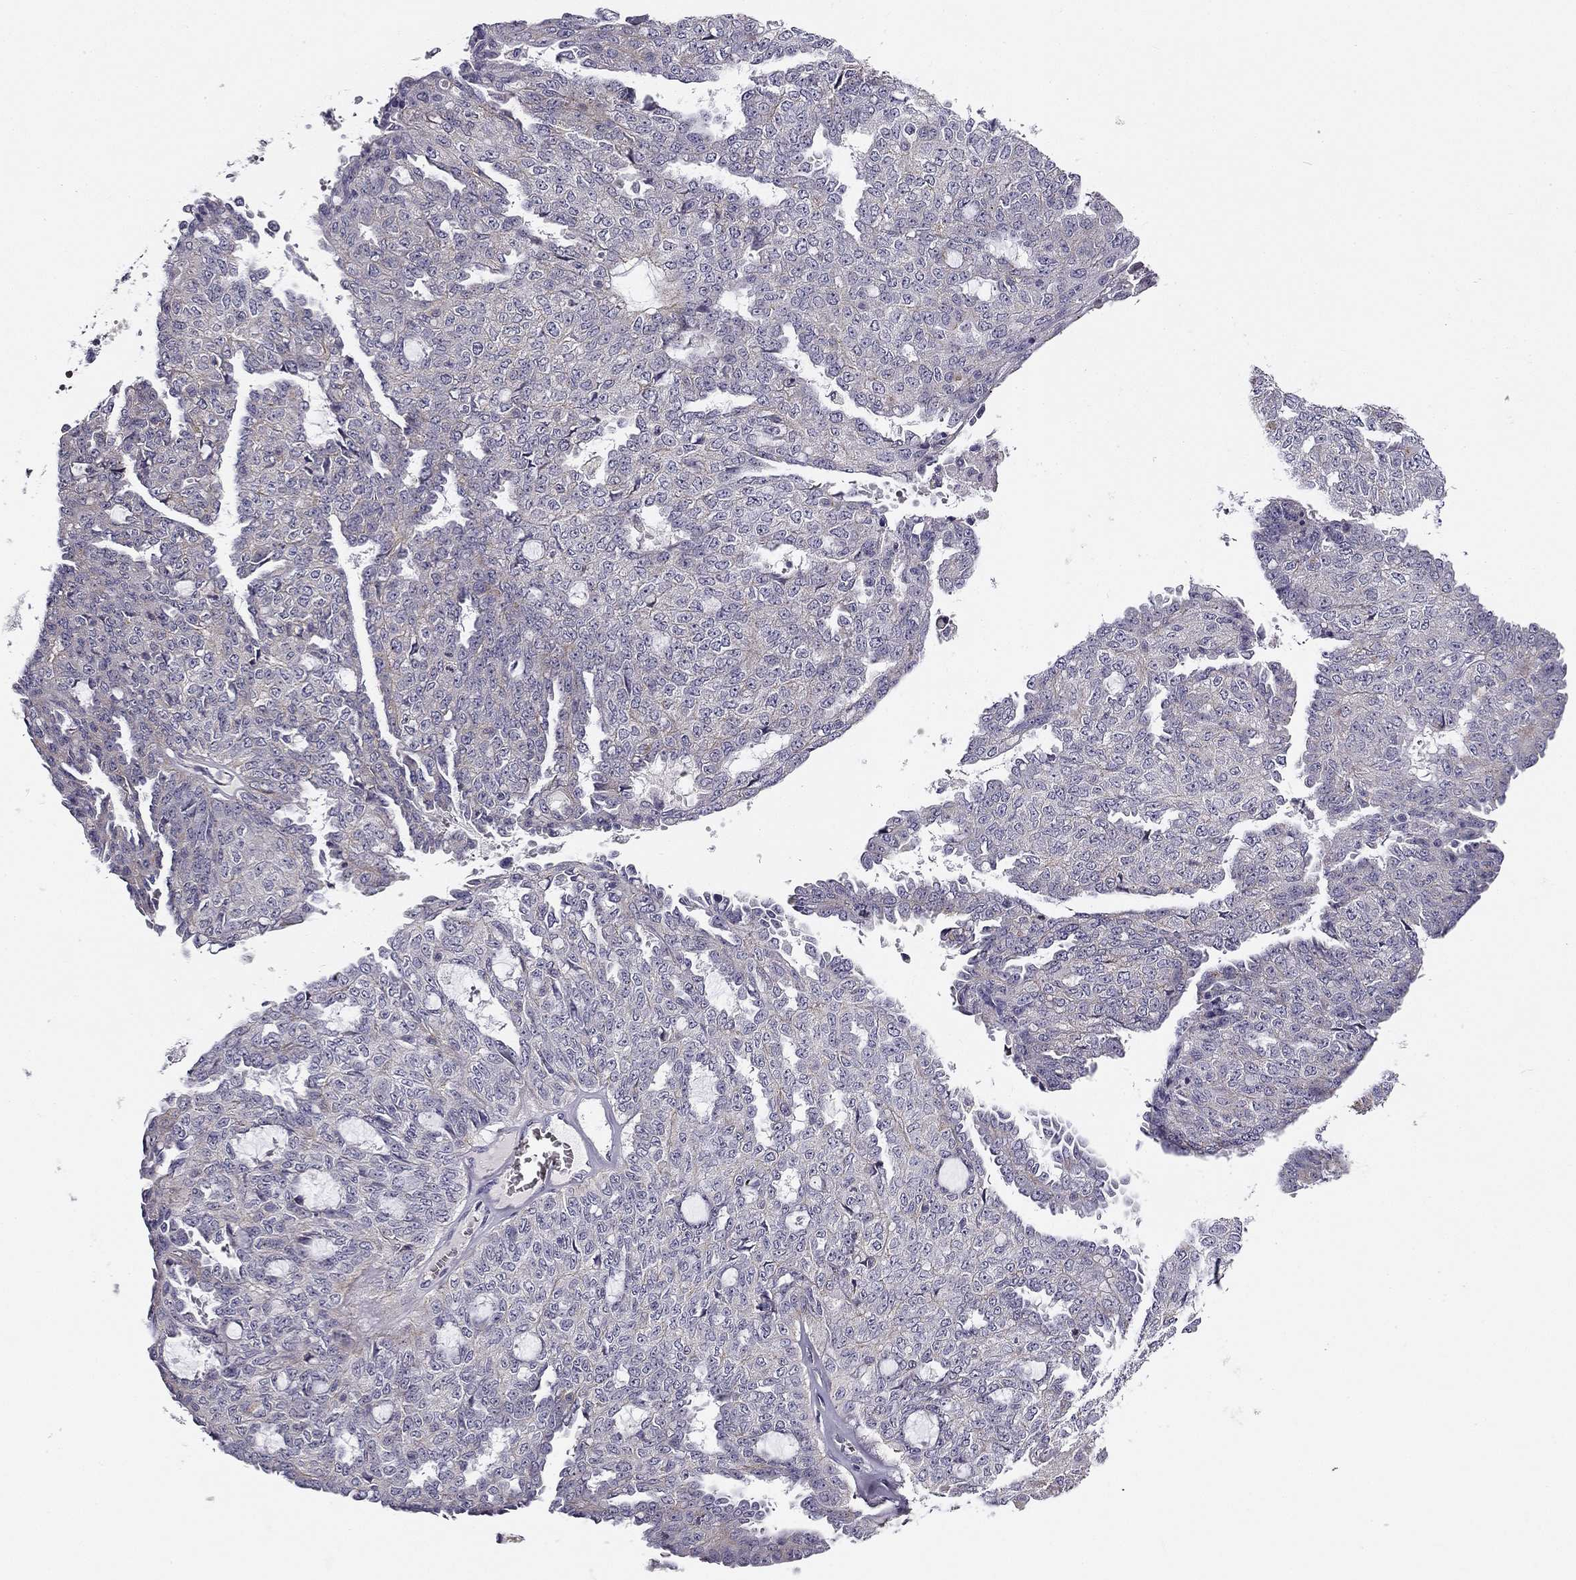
{"staining": {"intensity": "negative", "quantity": "none", "location": "none"}, "tissue": "ovarian cancer", "cell_type": "Tumor cells", "image_type": "cancer", "snomed": [{"axis": "morphology", "description": "Cystadenocarcinoma, serous, NOS"}, {"axis": "topography", "description": "Ovary"}], "caption": "DAB immunohistochemical staining of human ovarian serous cystadenocarcinoma demonstrates no significant expression in tumor cells.", "gene": "CNR1", "patient": {"sex": "female", "age": 71}}